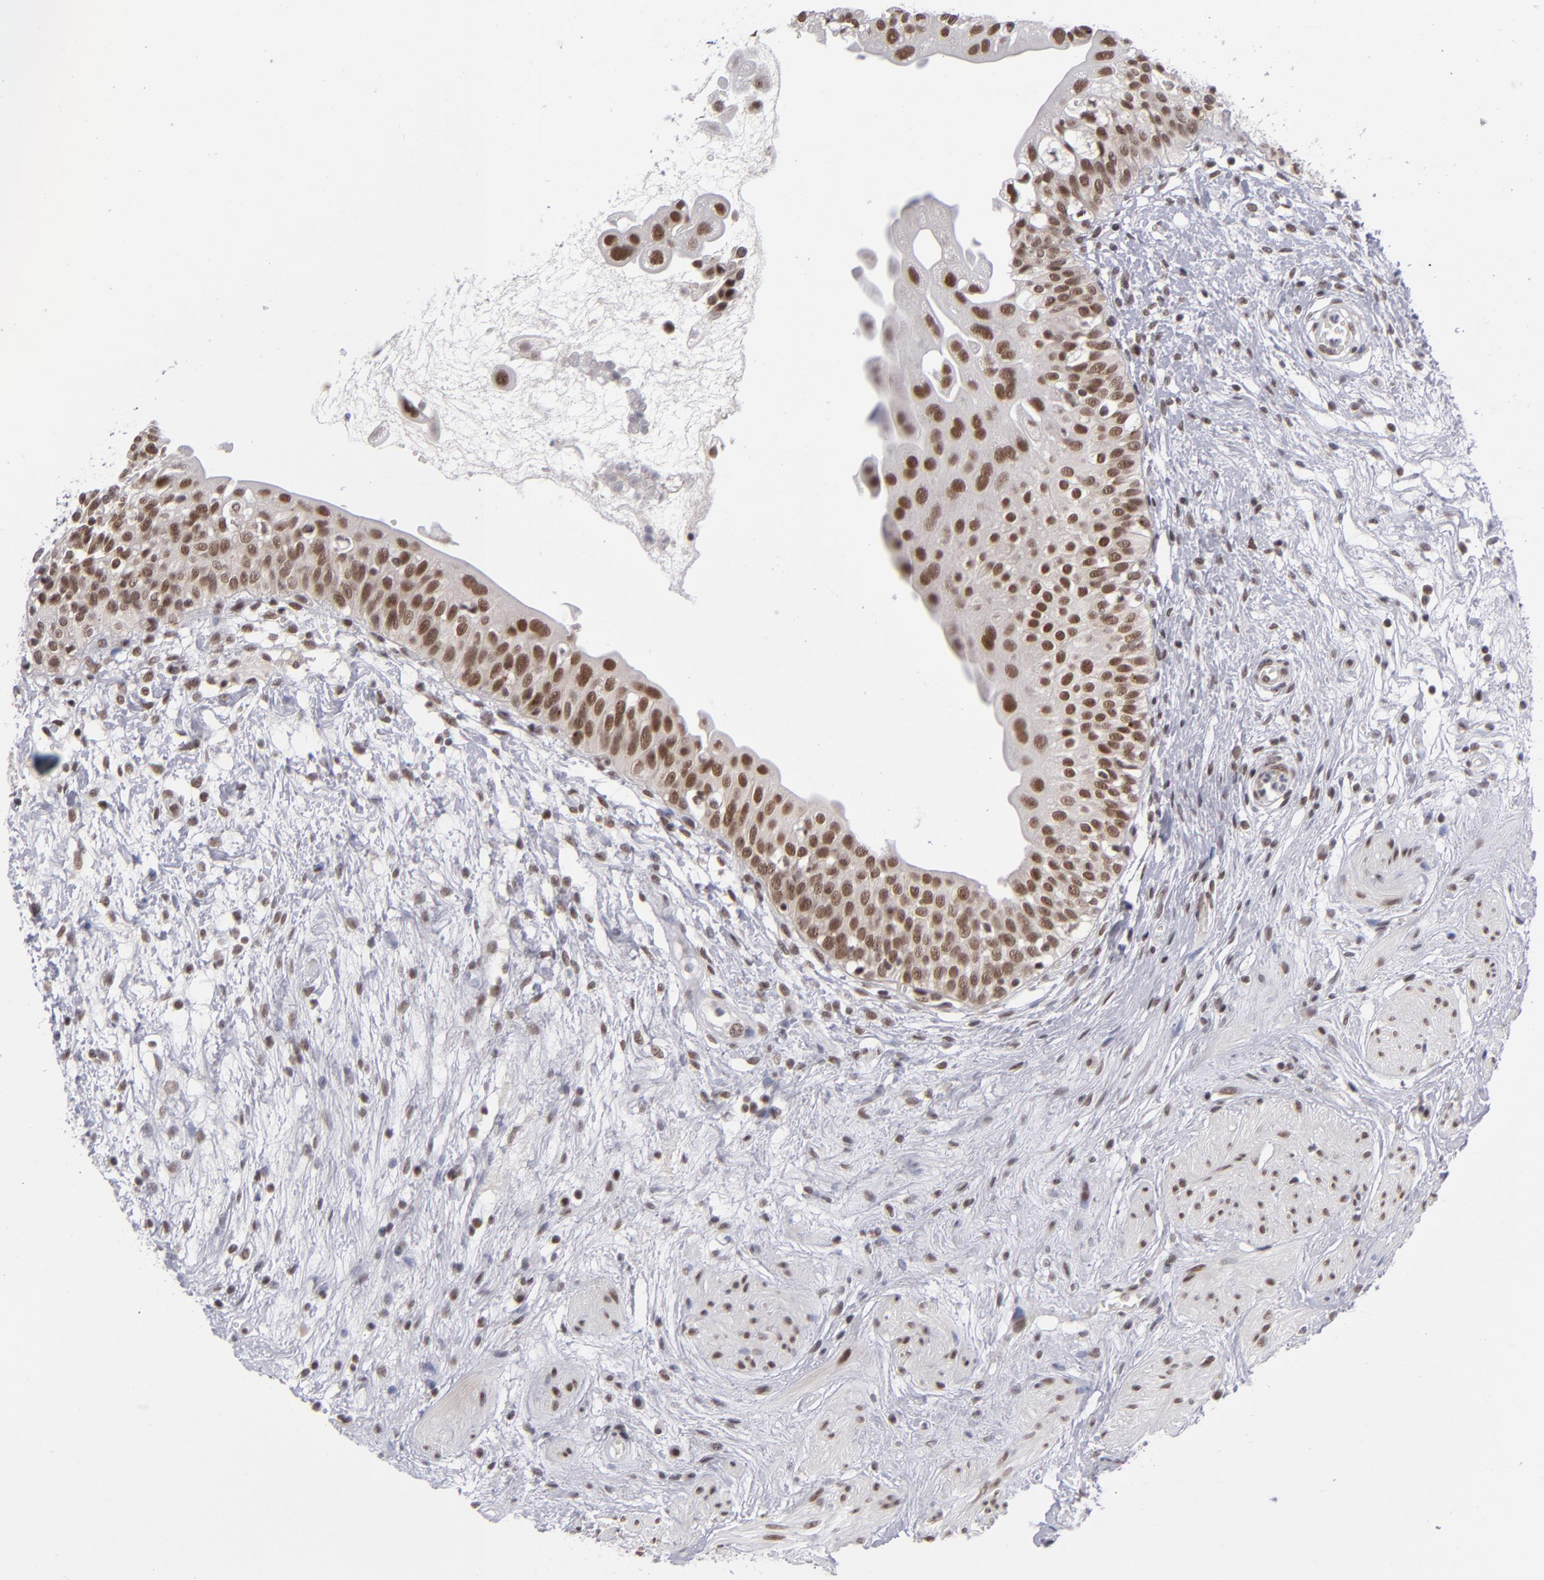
{"staining": {"intensity": "moderate", "quantity": ">75%", "location": "nuclear"}, "tissue": "urinary bladder", "cell_type": "Urothelial cells", "image_type": "normal", "snomed": [{"axis": "morphology", "description": "Normal tissue, NOS"}, {"axis": "topography", "description": "Urinary bladder"}], "caption": "A micrograph of human urinary bladder stained for a protein displays moderate nuclear brown staining in urothelial cells.", "gene": "MLLT3", "patient": {"sex": "female", "age": 55}}